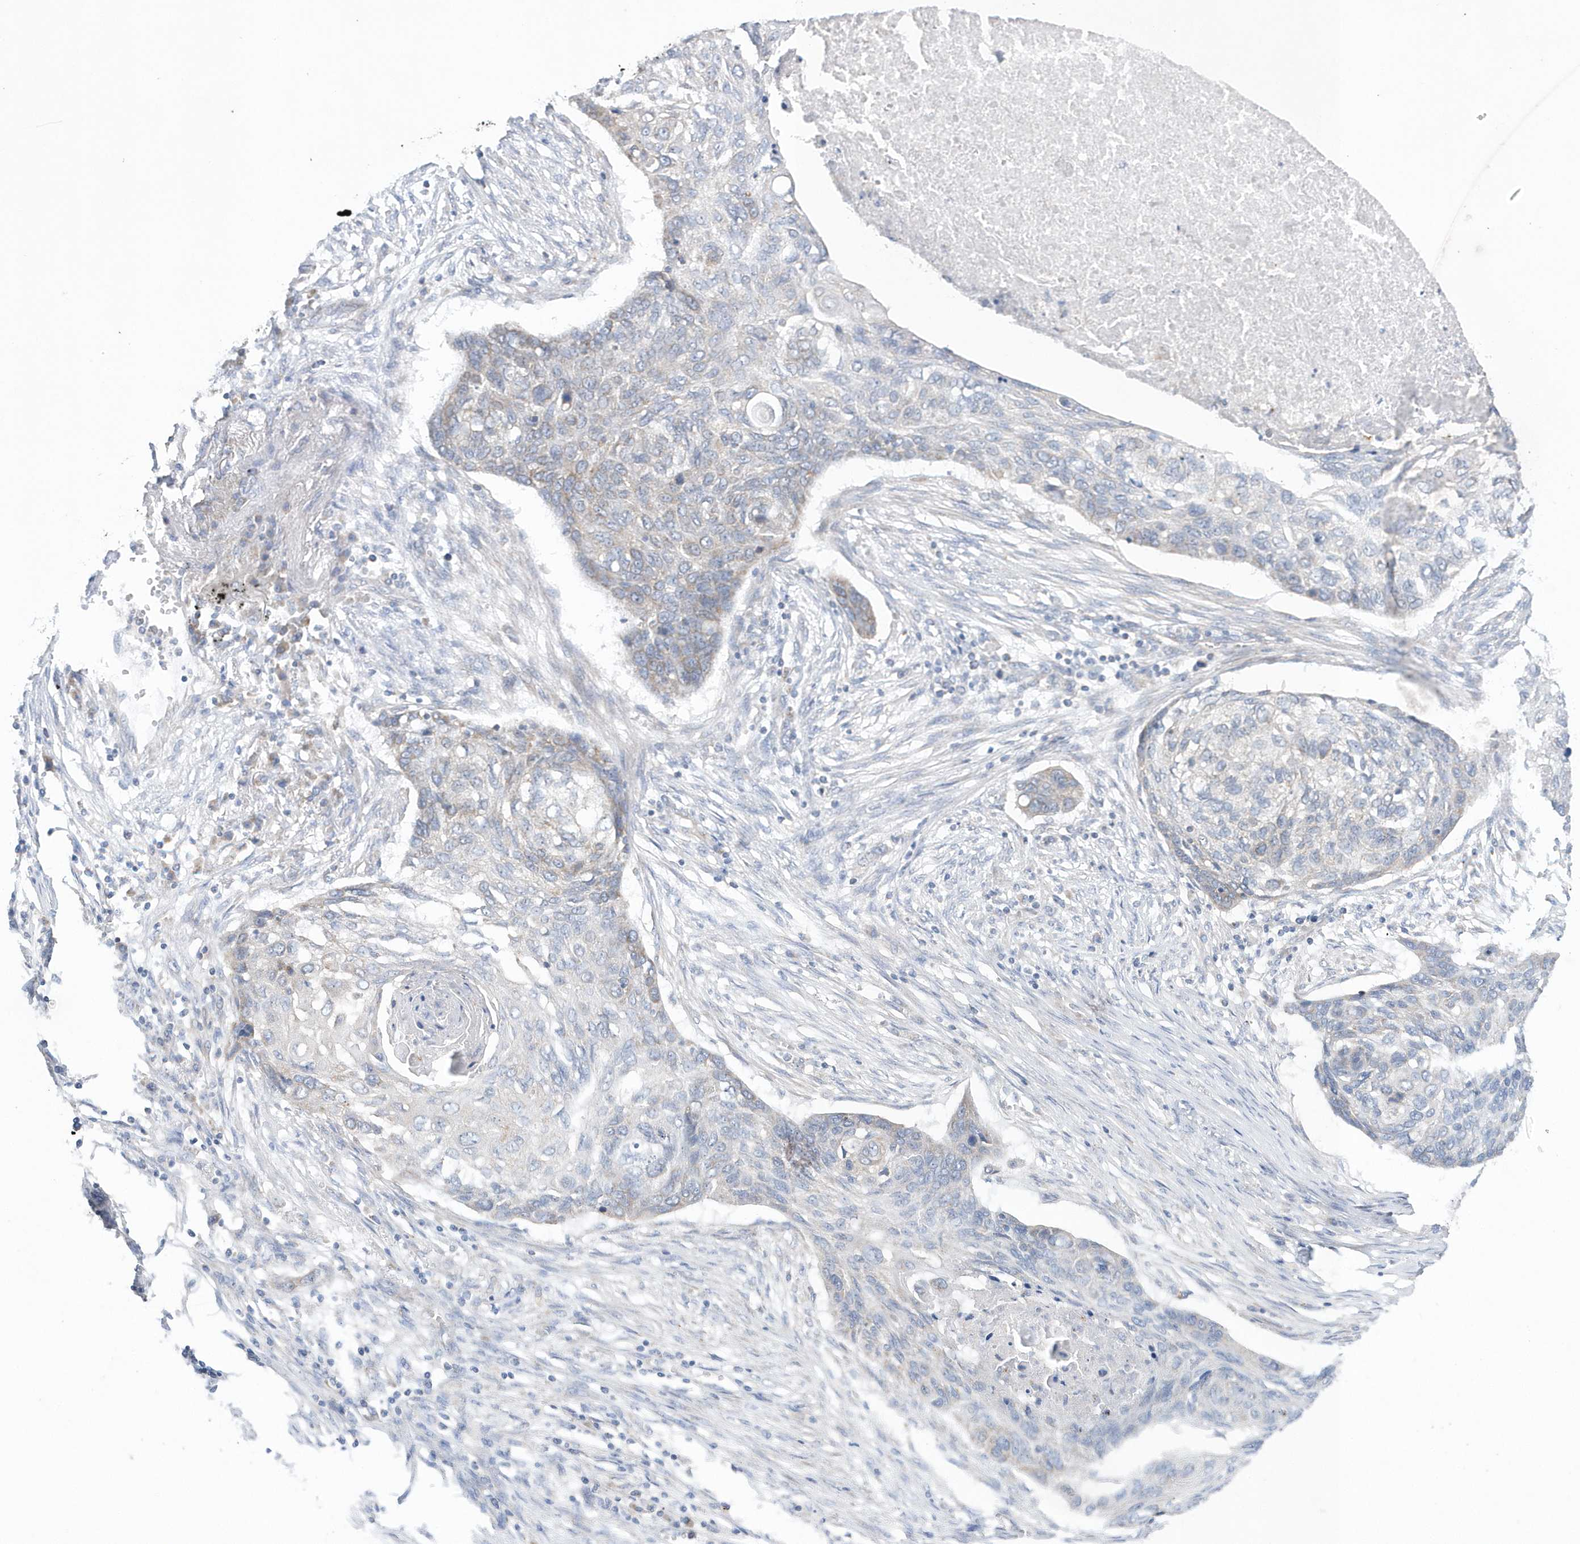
{"staining": {"intensity": "weak", "quantity": "<25%", "location": "cytoplasmic/membranous"}, "tissue": "lung cancer", "cell_type": "Tumor cells", "image_type": "cancer", "snomed": [{"axis": "morphology", "description": "Squamous cell carcinoma, NOS"}, {"axis": "topography", "description": "Lung"}], "caption": "Lung cancer (squamous cell carcinoma) was stained to show a protein in brown. There is no significant staining in tumor cells. (DAB immunohistochemistry (IHC) visualized using brightfield microscopy, high magnification).", "gene": "SPATA5", "patient": {"sex": "female", "age": 63}}